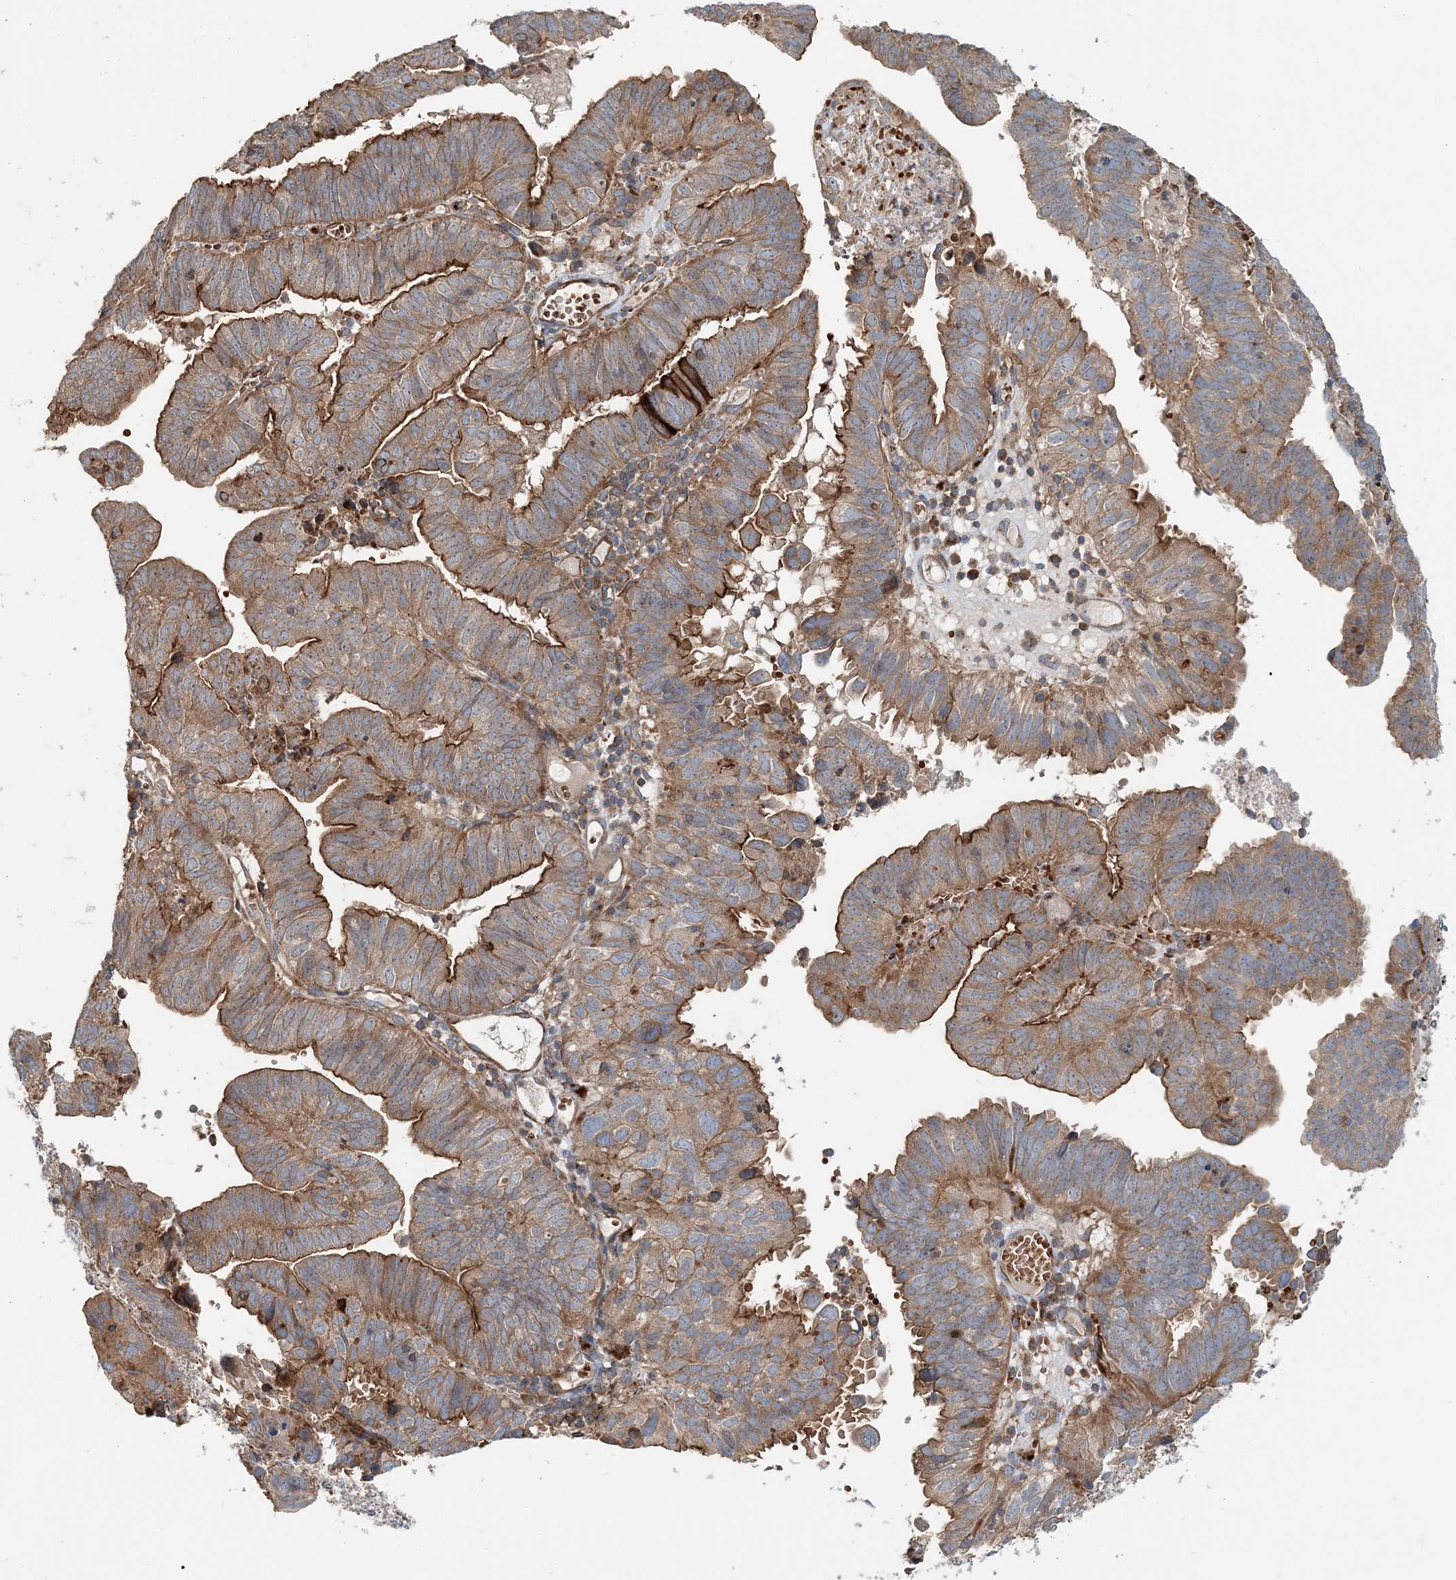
{"staining": {"intensity": "moderate", "quantity": ">75%", "location": "cytoplasmic/membranous"}, "tissue": "endometrial cancer", "cell_type": "Tumor cells", "image_type": "cancer", "snomed": [{"axis": "morphology", "description": "Adenocarcinoma, NOS"}, {"axis": "topography", "description": "Uterus"}], "caption": "IHC (DAB) staining of human endometrial adenocarcinoma displays moderate cytoplasmic/membranous protein positivity in approximately >75% of tumor cells. The protein of interest is stained brown, and the nuclei are stained in blue (DAB IHC with brightfield microscopy, high magnification).", "gene": "TTI1", "patient": {"sex": "female", "age": 77}}